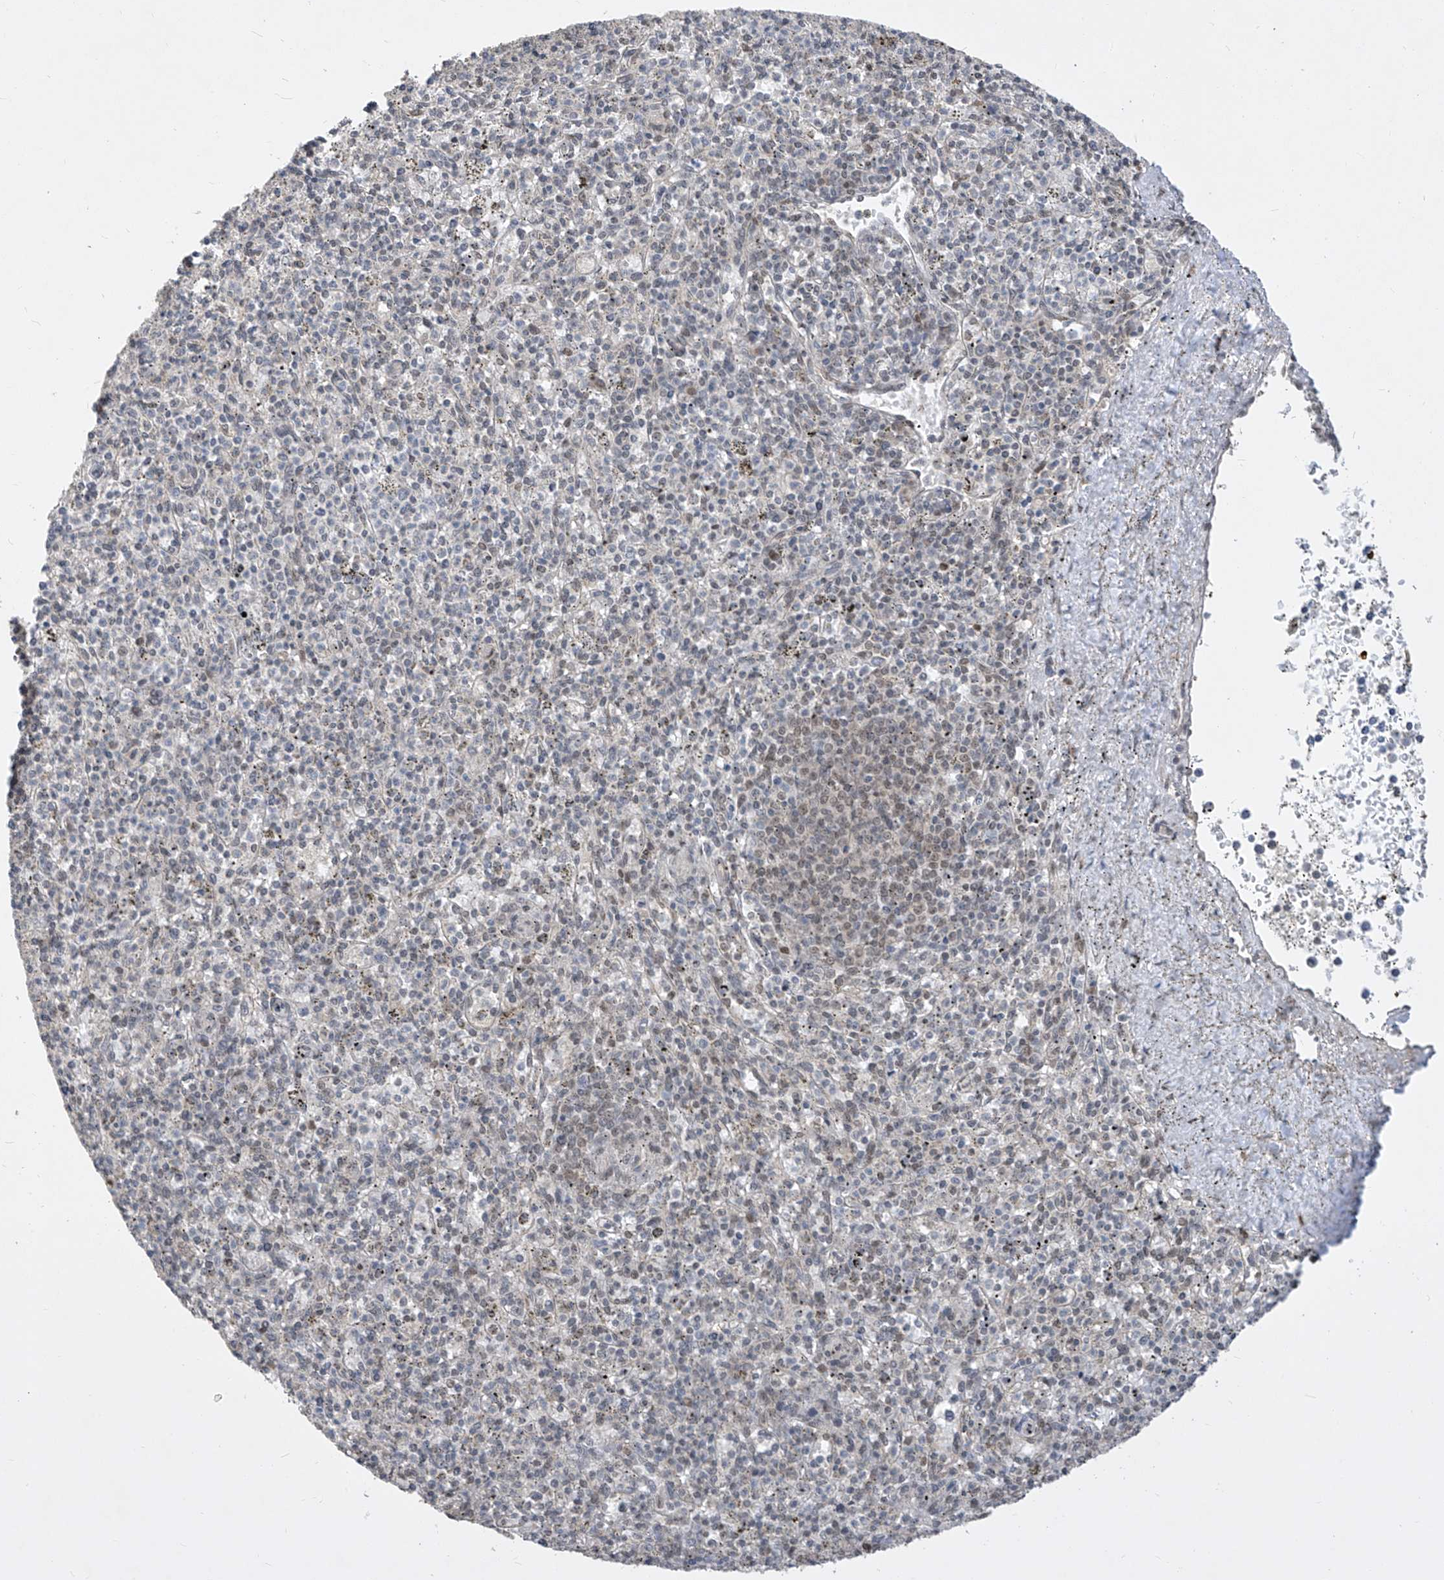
{"staining": {"intensity": "negative", "quantity": "none", "location": "none"}, "tissue": "spleen", "cell_type": "Cells in red pulp", "image_type": "normal", "snomed": [{"axis": "morphology", "description": "Normal tissue, NOS"}, {"axis": "topography", "description": "Spleen"}], "caption": "Immunohistochemical staining of normal spleen exhibits no significant positivity in cells in red pulp.", "gene": "CETN1", "patient": {"sex": "male", "age": 72}}